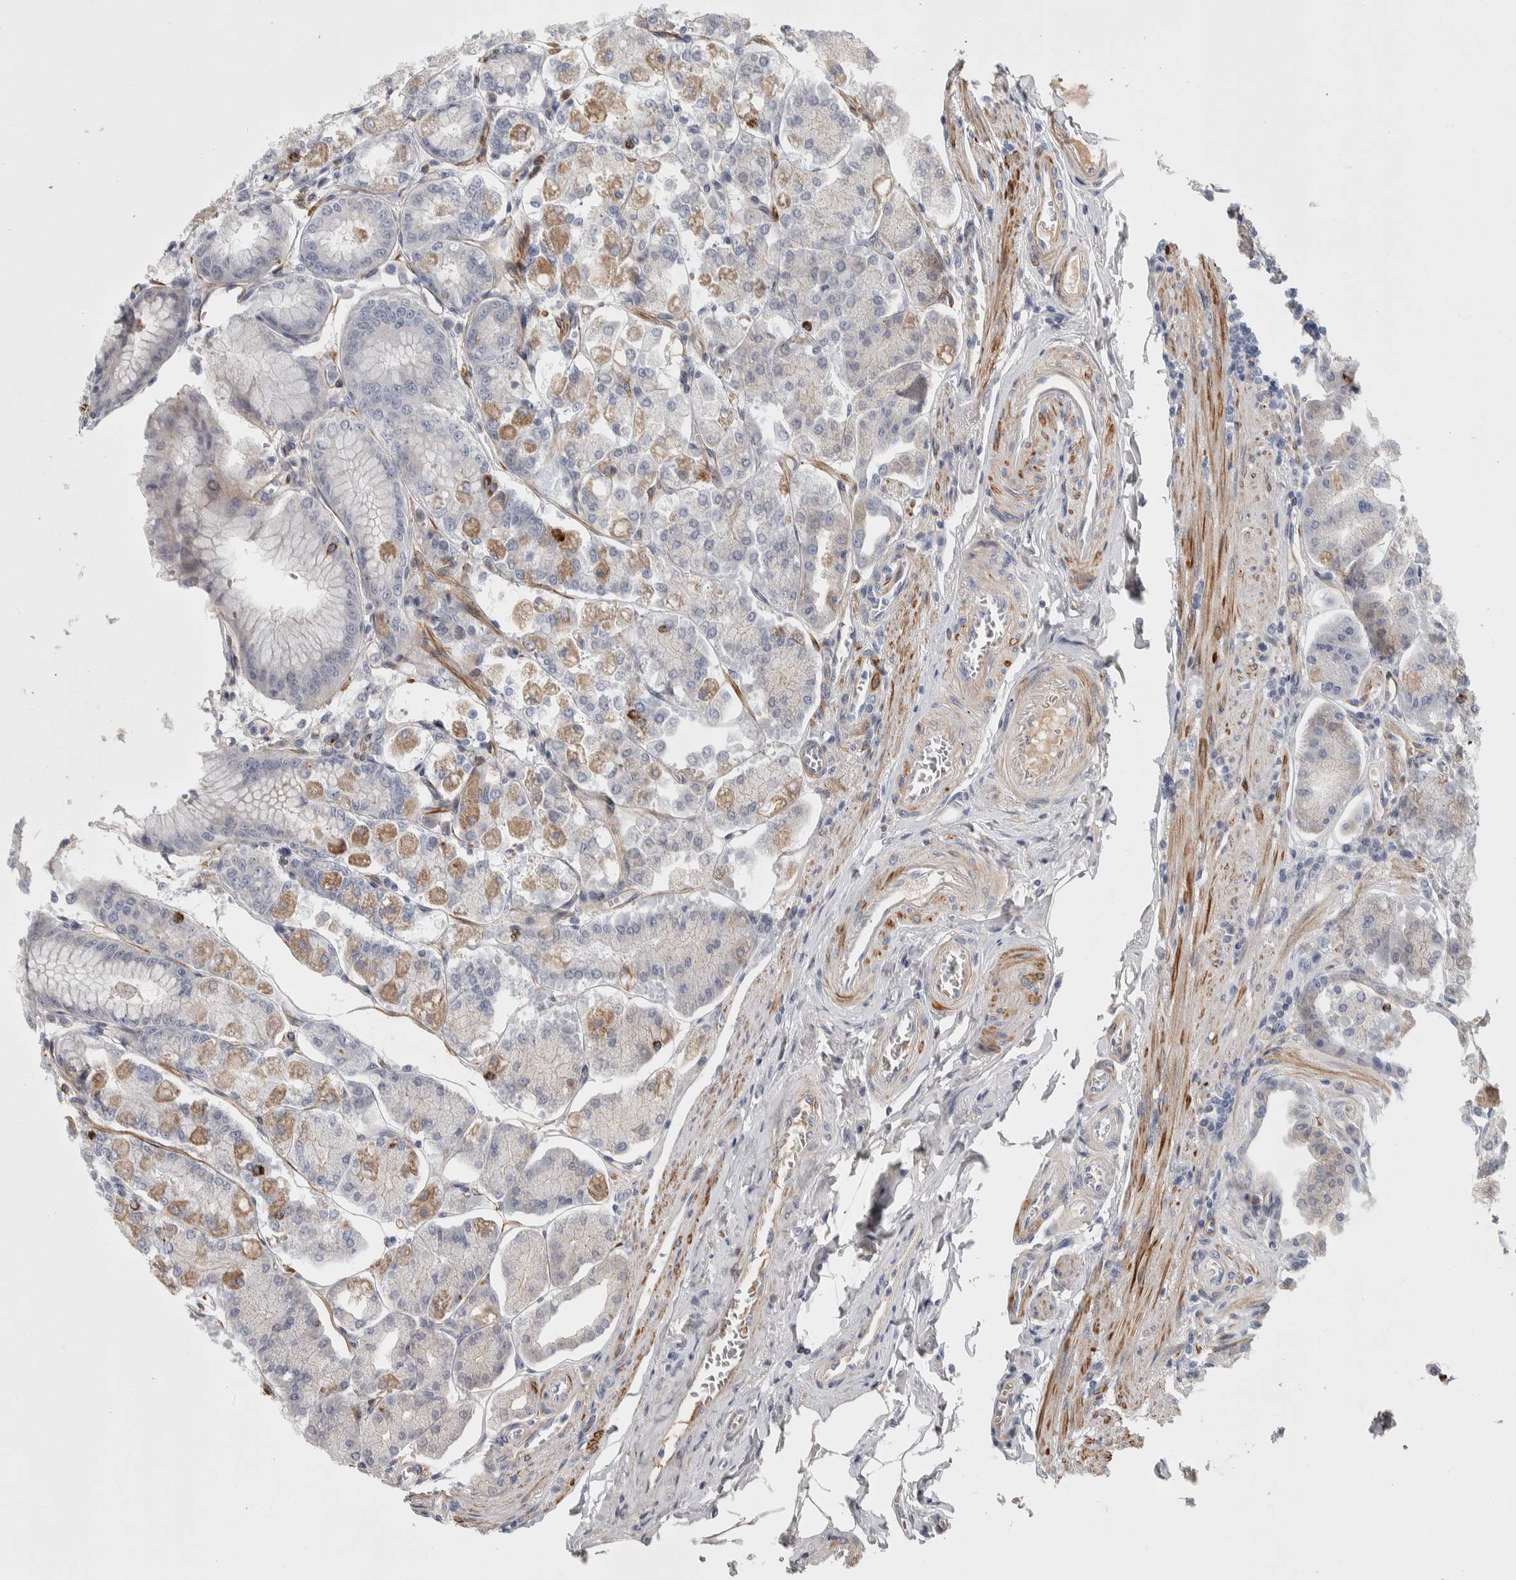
{"staining": {"intensity": "weak", "quantity": "<25%", "location": "cytoplasmic/membranous"}, "tissue": "stomach", "cell_type": "Glandular cells", "image_type": "normal", "snomed": [{"axis": "morphology", "description": "Normal tissue, NOS"}, {"axis": "topography", "description": "Stomach, lower"}], "caption": "Immunohistochemistry micrograph of benign human stomach stained for a protein (brown), which exhibits no staining in glandular cells. Nuclei are stained in blue.", "gene": "PSMG3", "patient": {"sex": "male", "age": 71}}